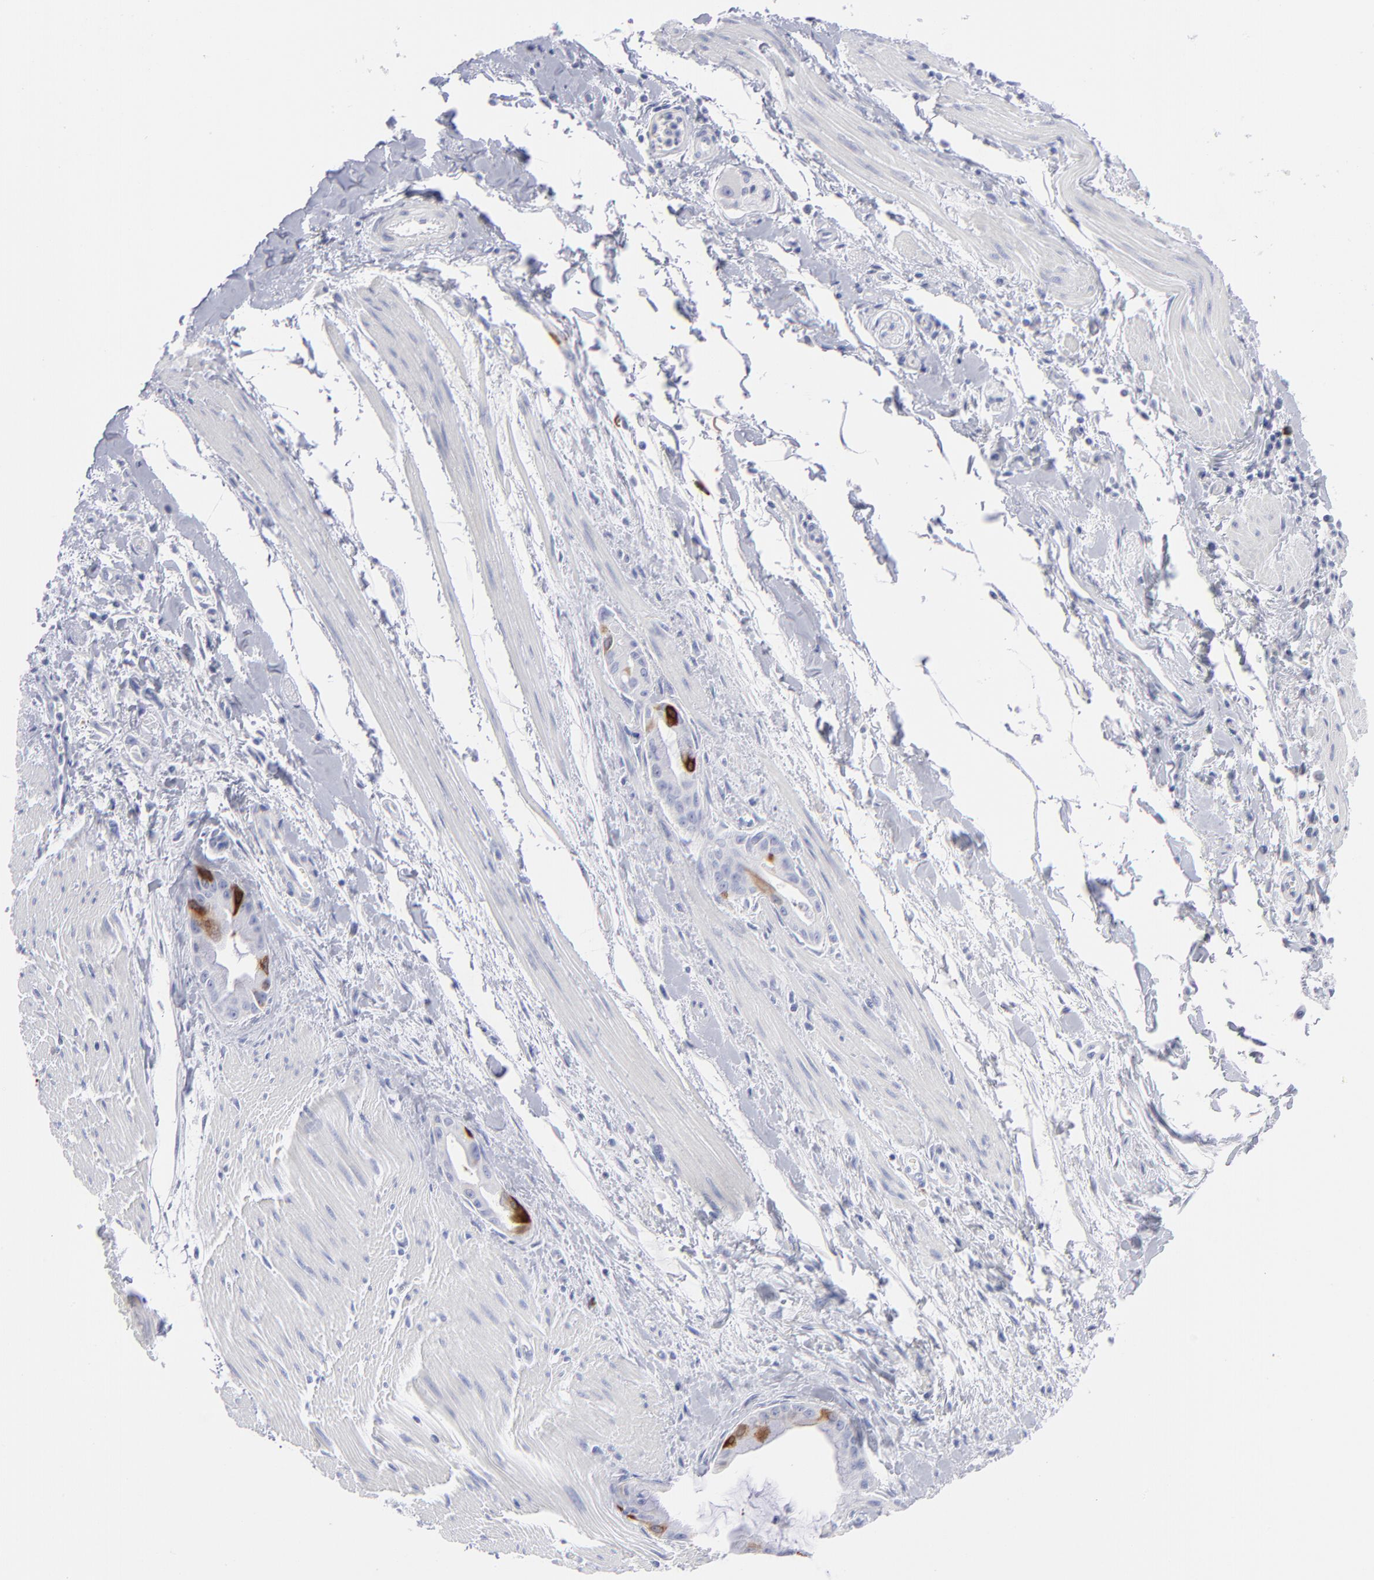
{"staining": {"intensity": "strong", "quantity": "<25%", "location": "cytoplasmic/membranous"}, "tissue": "pancreatic cancer", "cell_type": "Tumor cells", "image_type": "cancer", "snomed": [{"axis": "morphology", "description": "Adenocarcinoma, NOS"}, {"axis": "topography", "description": "Pancreas"}], "caption": "Pancreatic adenocarcinoma tissue reveals strong cytoplasmic/membranous staining in approximately <25% of tumor cells (DAB (3,3'-diaminobenzidine) IHC, brown staining for protein, blue staining for nuclei).", "gene": "CCNB1", "patient": {"sex": "male", "age": 59}}